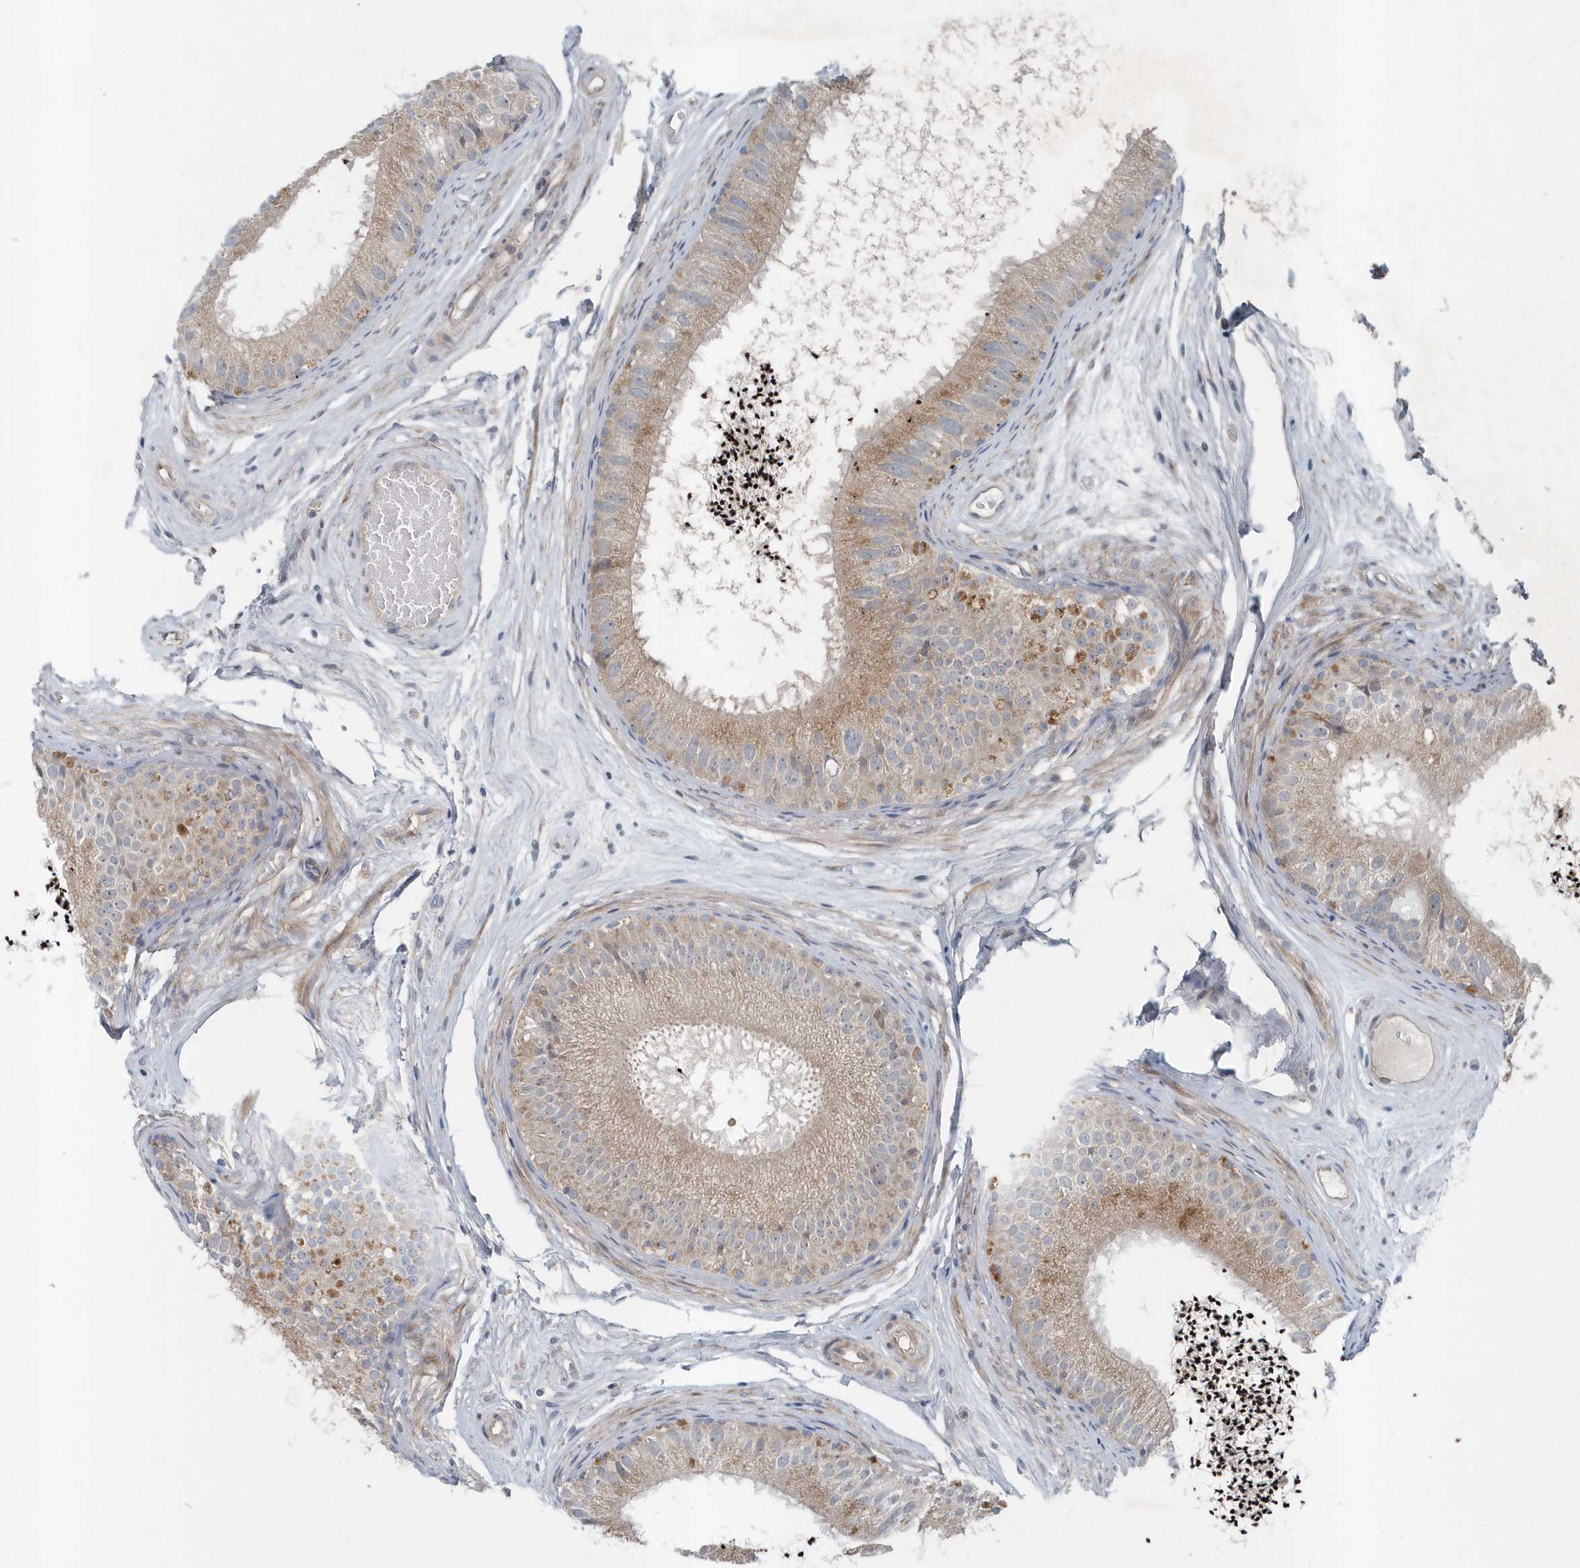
{"staining": {"intensity": "moderate", "quantity": "<25%", "location": "cytoplasmic/membranous"}, "tissue": "epididymis", "cell_type": "Glandular cells", "image_type": "normal", "snomed": [{"axis": "morphology", "description": "Normal tissue, NOS"}, {"axis": "topography", "description": "Epididymis"}], "caption": "About <25% of glandular cells in unremarkable human epididymis demonstrate moderate cytoplasmic/membranous protein expression as visualized by brown immunohistochemical staining.", "gene": "MCC", "patient": {"sex": "male", "age": 77}}